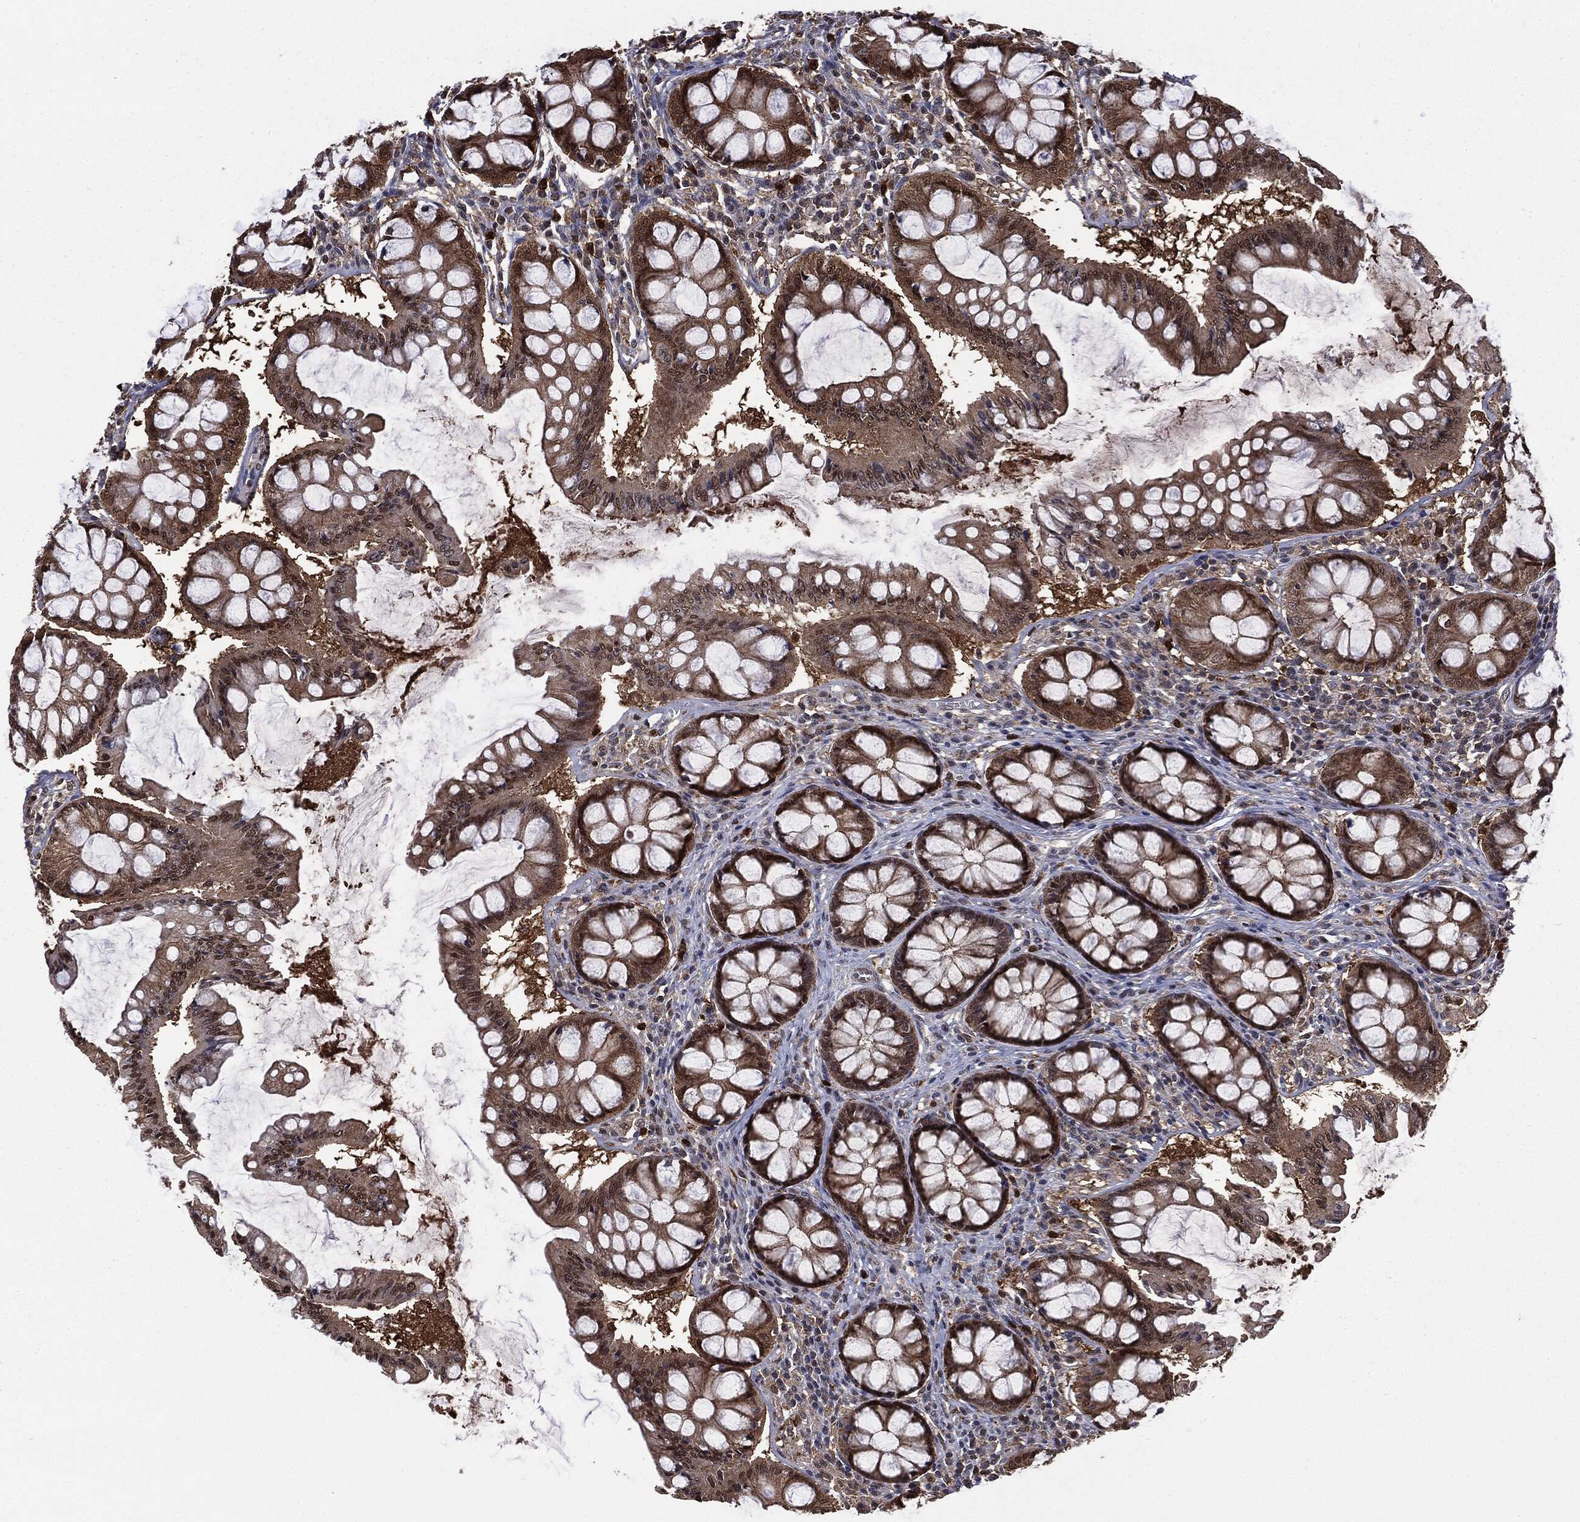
{"staining": {"intensity": "negative", "quantity": "none", "location": "none"}, "tissue": "colon", "cell_type": "Endothelial cells", "image_type": "normal", "snomed": [{"axis": "morphology", "description": "Normal tissue, NOS"}, {"axis": "topography", "description": "Colon"}], "caption": "Immunohistochemical staining of unremarkable colon exhibits no significant staining in endothelial cells. (Brightfield microscopy of DAB immunohistochemistry at high magnification).", "gene": "GPI", "patient": {"sex": "female", "age": 65}}